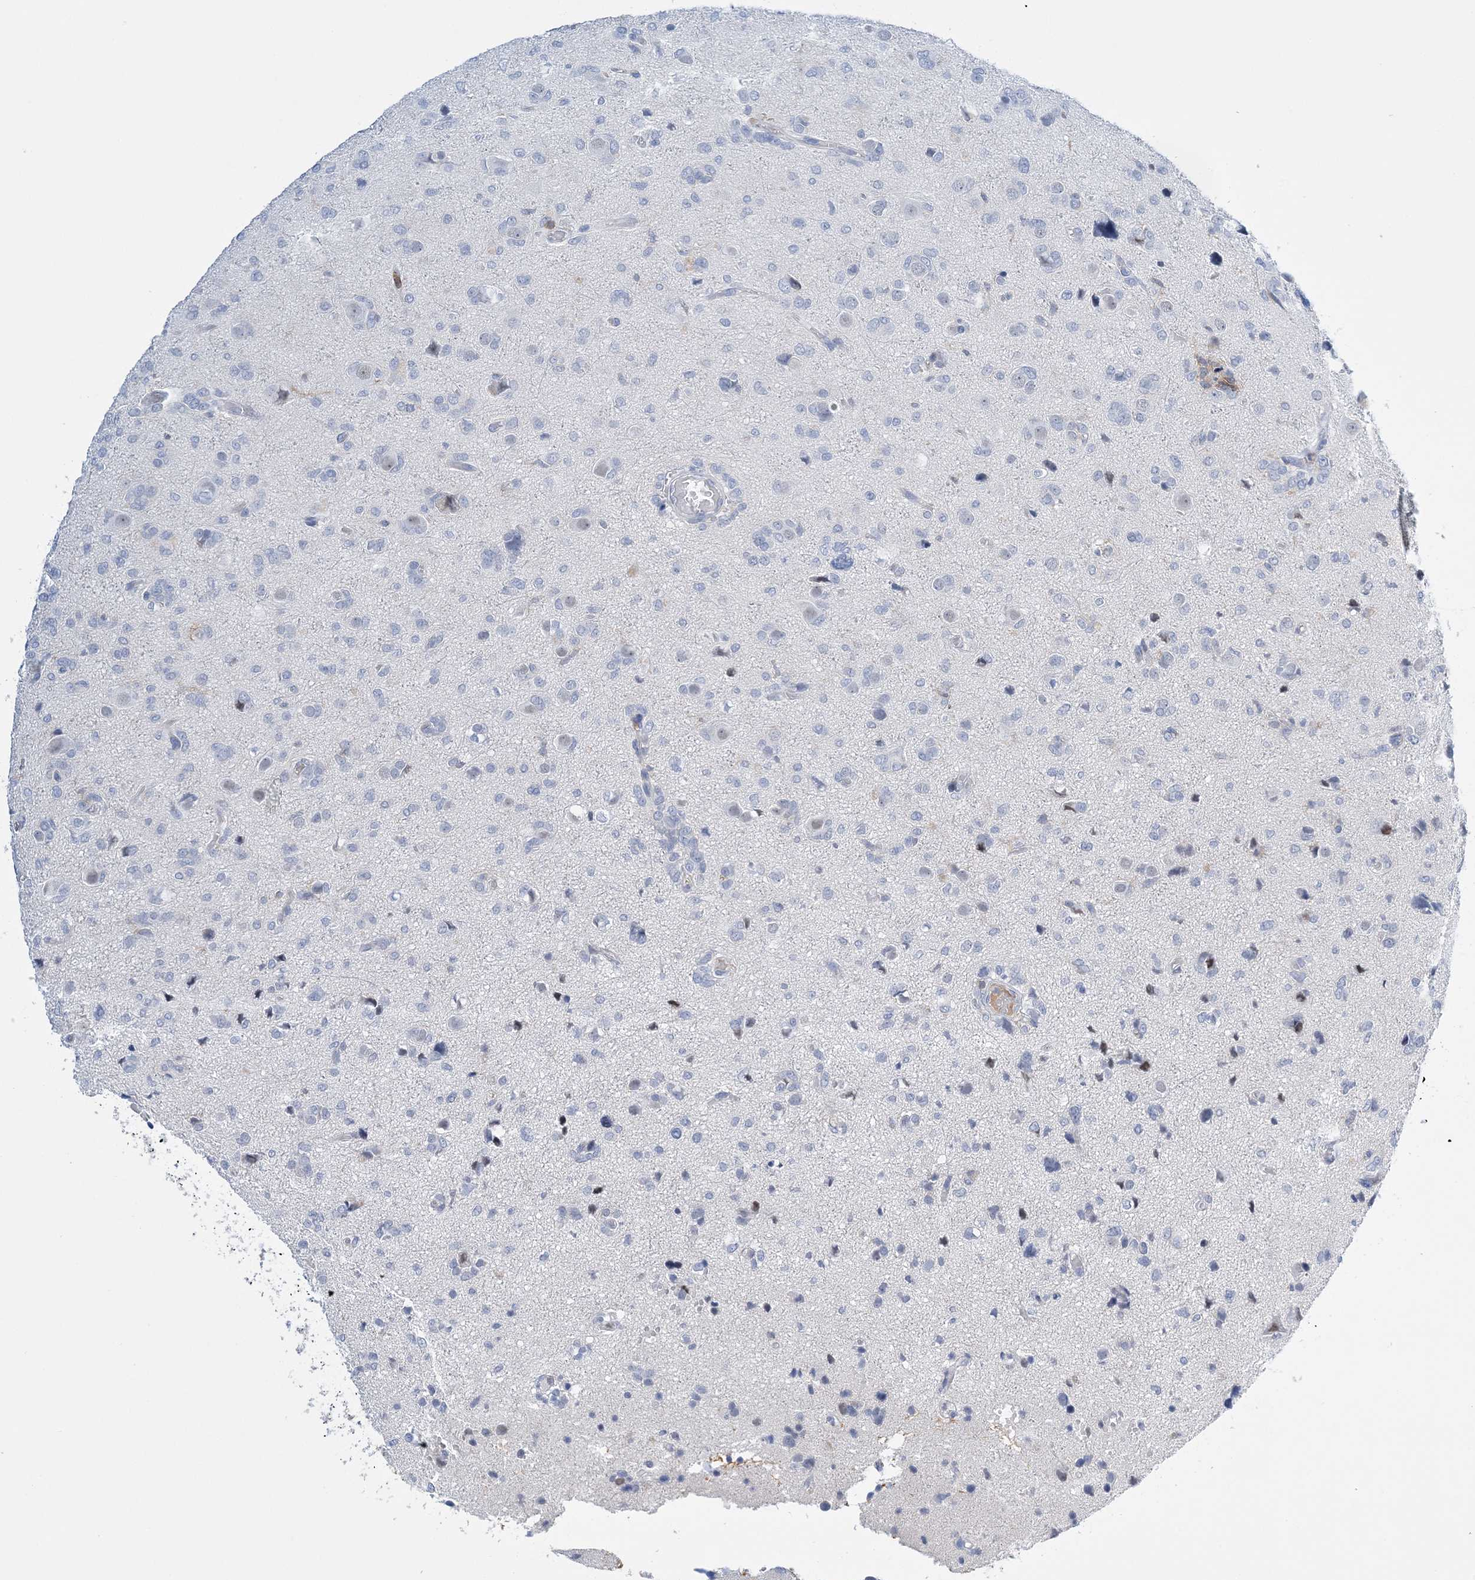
{"staining": {"intensity": "negative", "quantity": "none", "location": "none"}, "tissue": "glioma", "cell_type": "Tumor cells", "image_type": "cancer", "snomed": [{"axis": "morphology", "description": "Glioma, malignant, High grade"}, {"axis": "topography", "description": "Brain"}], "caption": "Glioma stained for a protein using immunohistochemistry displays no staining tumor cells.", "gene": "PRMT9", "patient": {"sex": "female", "age": 59}}